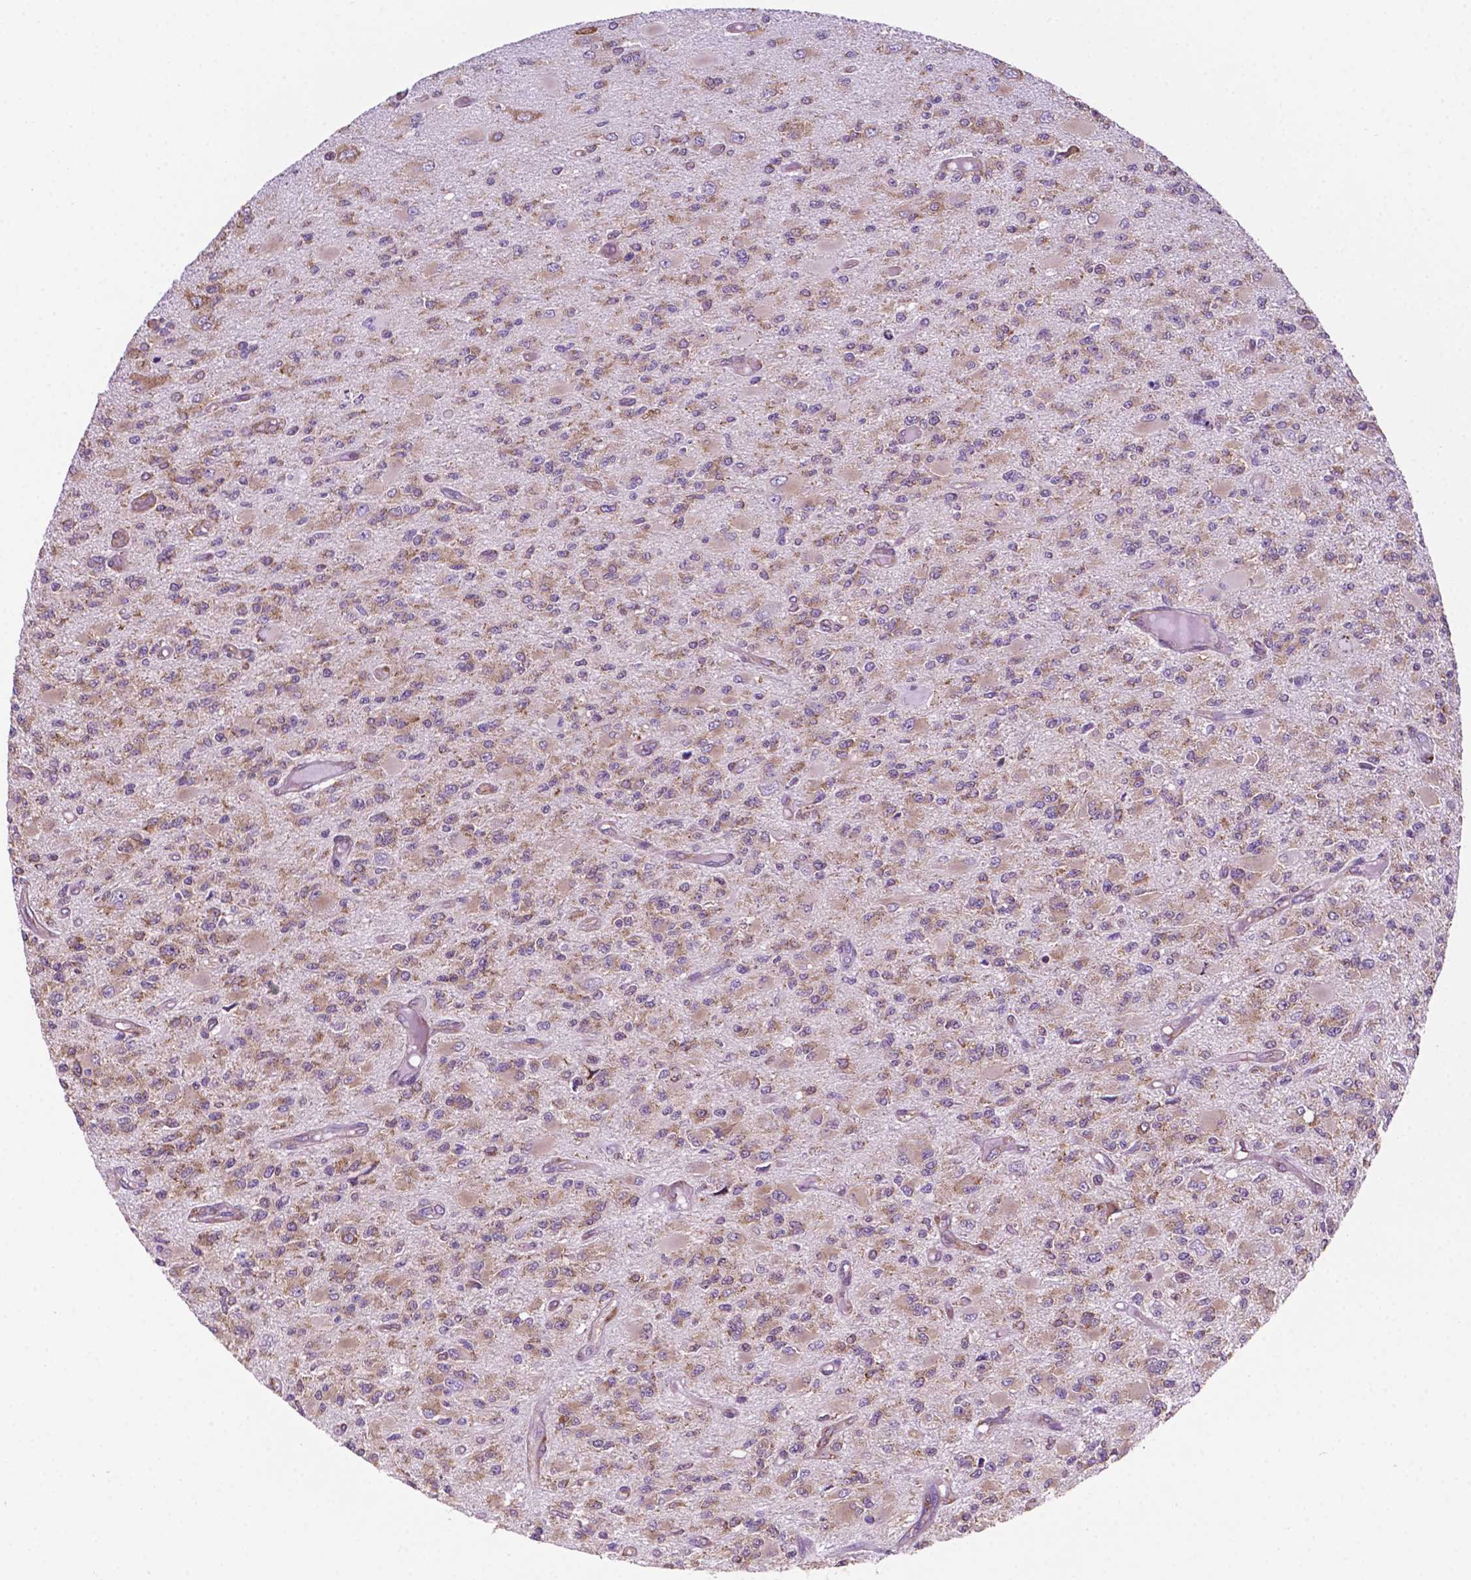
{"staining": {"intensity": "weak", "quantity": ">75%", "location": "cytoplasmic/membranous"}, "tissue": "glioma", "cell_type": "Tumor cells", "image_type": "cancer", "snomed": [{"axis": "morphology", "description": "Glioma, malignant, High grade"}, {"axis": "topography", "description": "Brain"}], "caption": "Weak cytoplasmic/membranous positivity for a protein is seen in approximately >75% of tumor cells of malignant glioma (high-grade) using IHC.", "gene": "RPL29", "patient": {"sex": "female", "age": 63}}